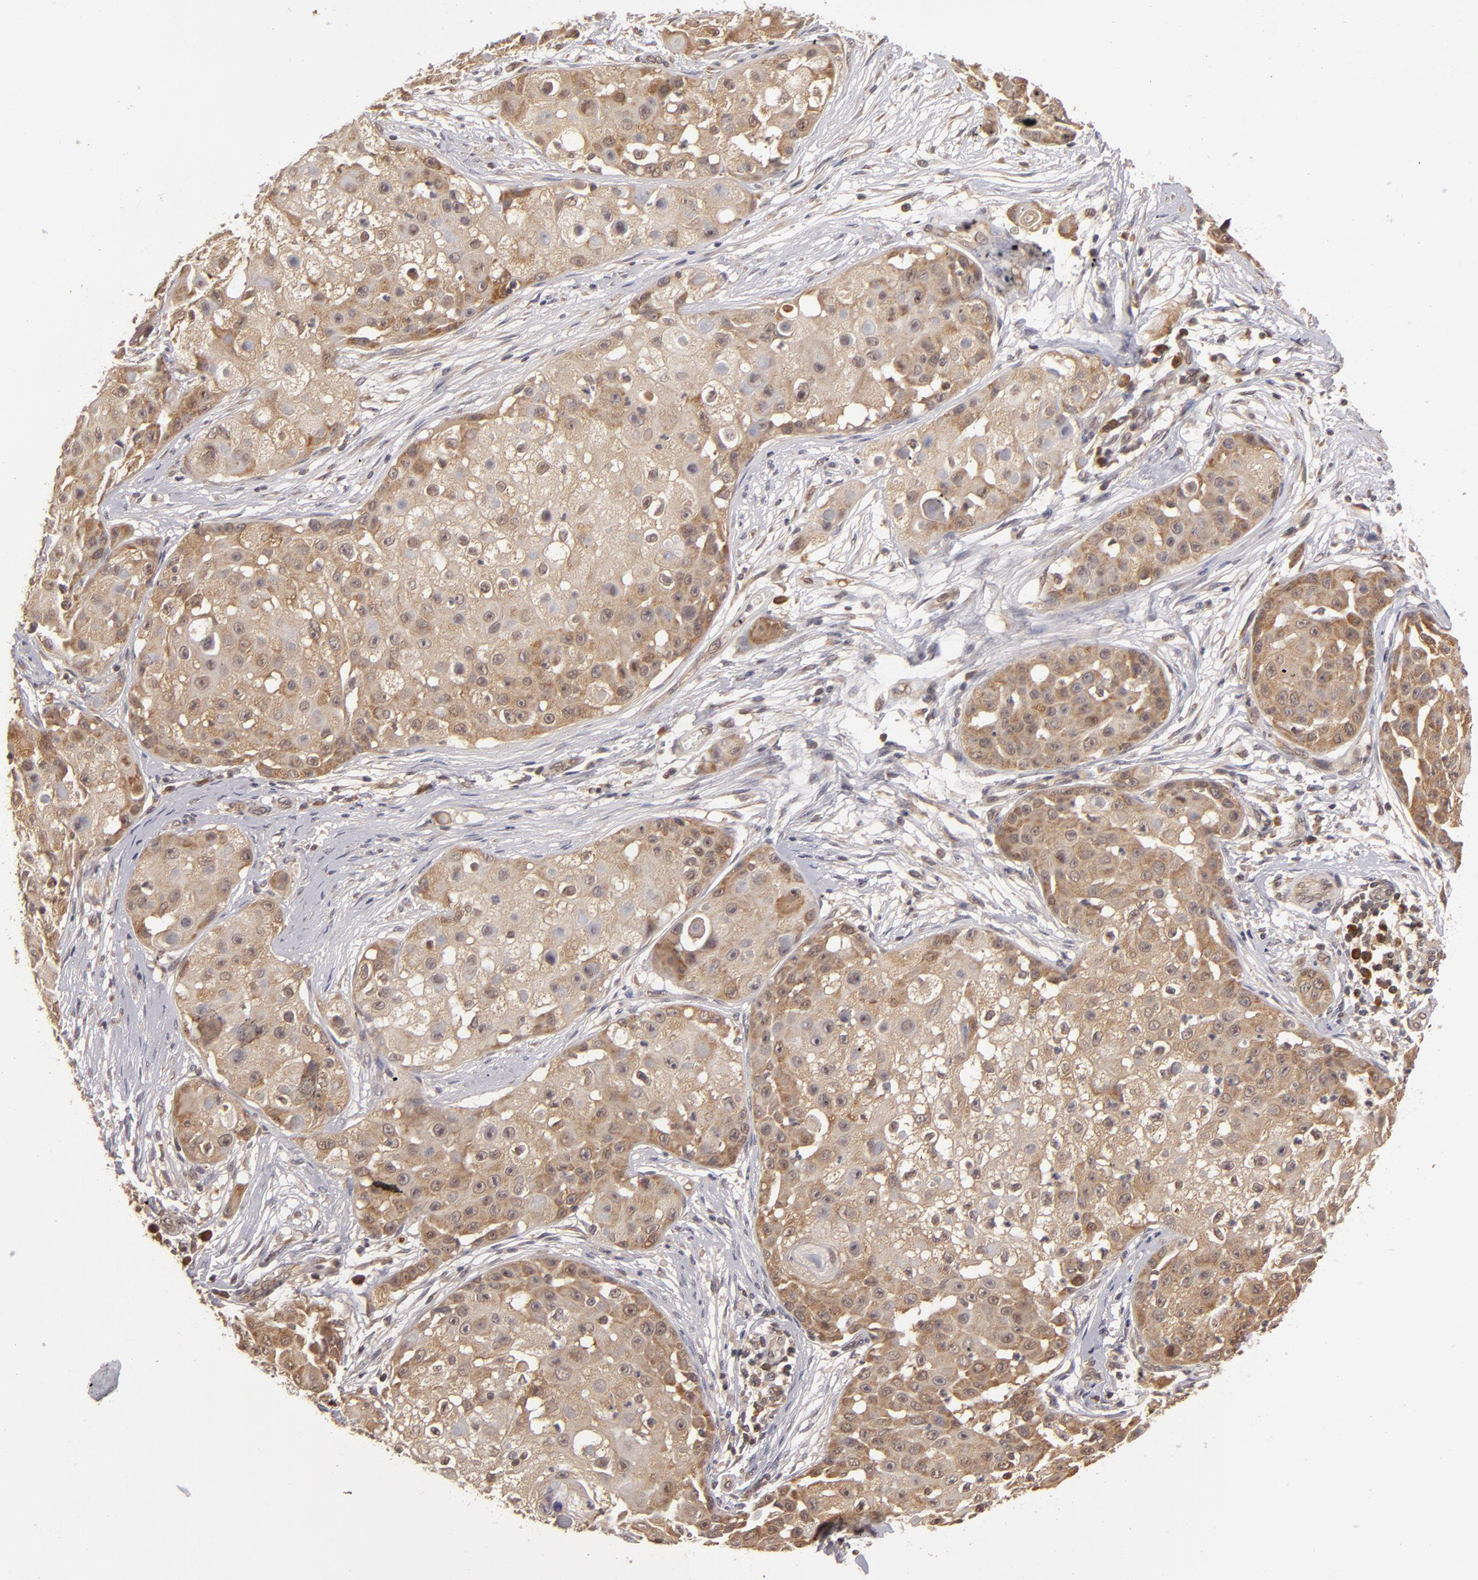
{"staining": {"intensity": "moderate", "quantity": ">75%", "location": "cytoplasmic/membranous"}, "tissue": "skin cancer", "cell_type": "Tumor cells", "image_type": "cancer", "snomed": [{"axis": "morphology", "description": "Squamous cell carcinoma, NOS"}, {"axis": "topography", "description": "Skin"}], "caption": "This image displays skin cancer (squamous cell carcinoma) stained with IHC to label a protein in brown. The cytoplasmic/membranous of tumor cells show moderate positivity for the protein. Nuclei are counter-stained blue.", "gene": "MAPK3", "patient": {"sex": "female", "age": 57}}